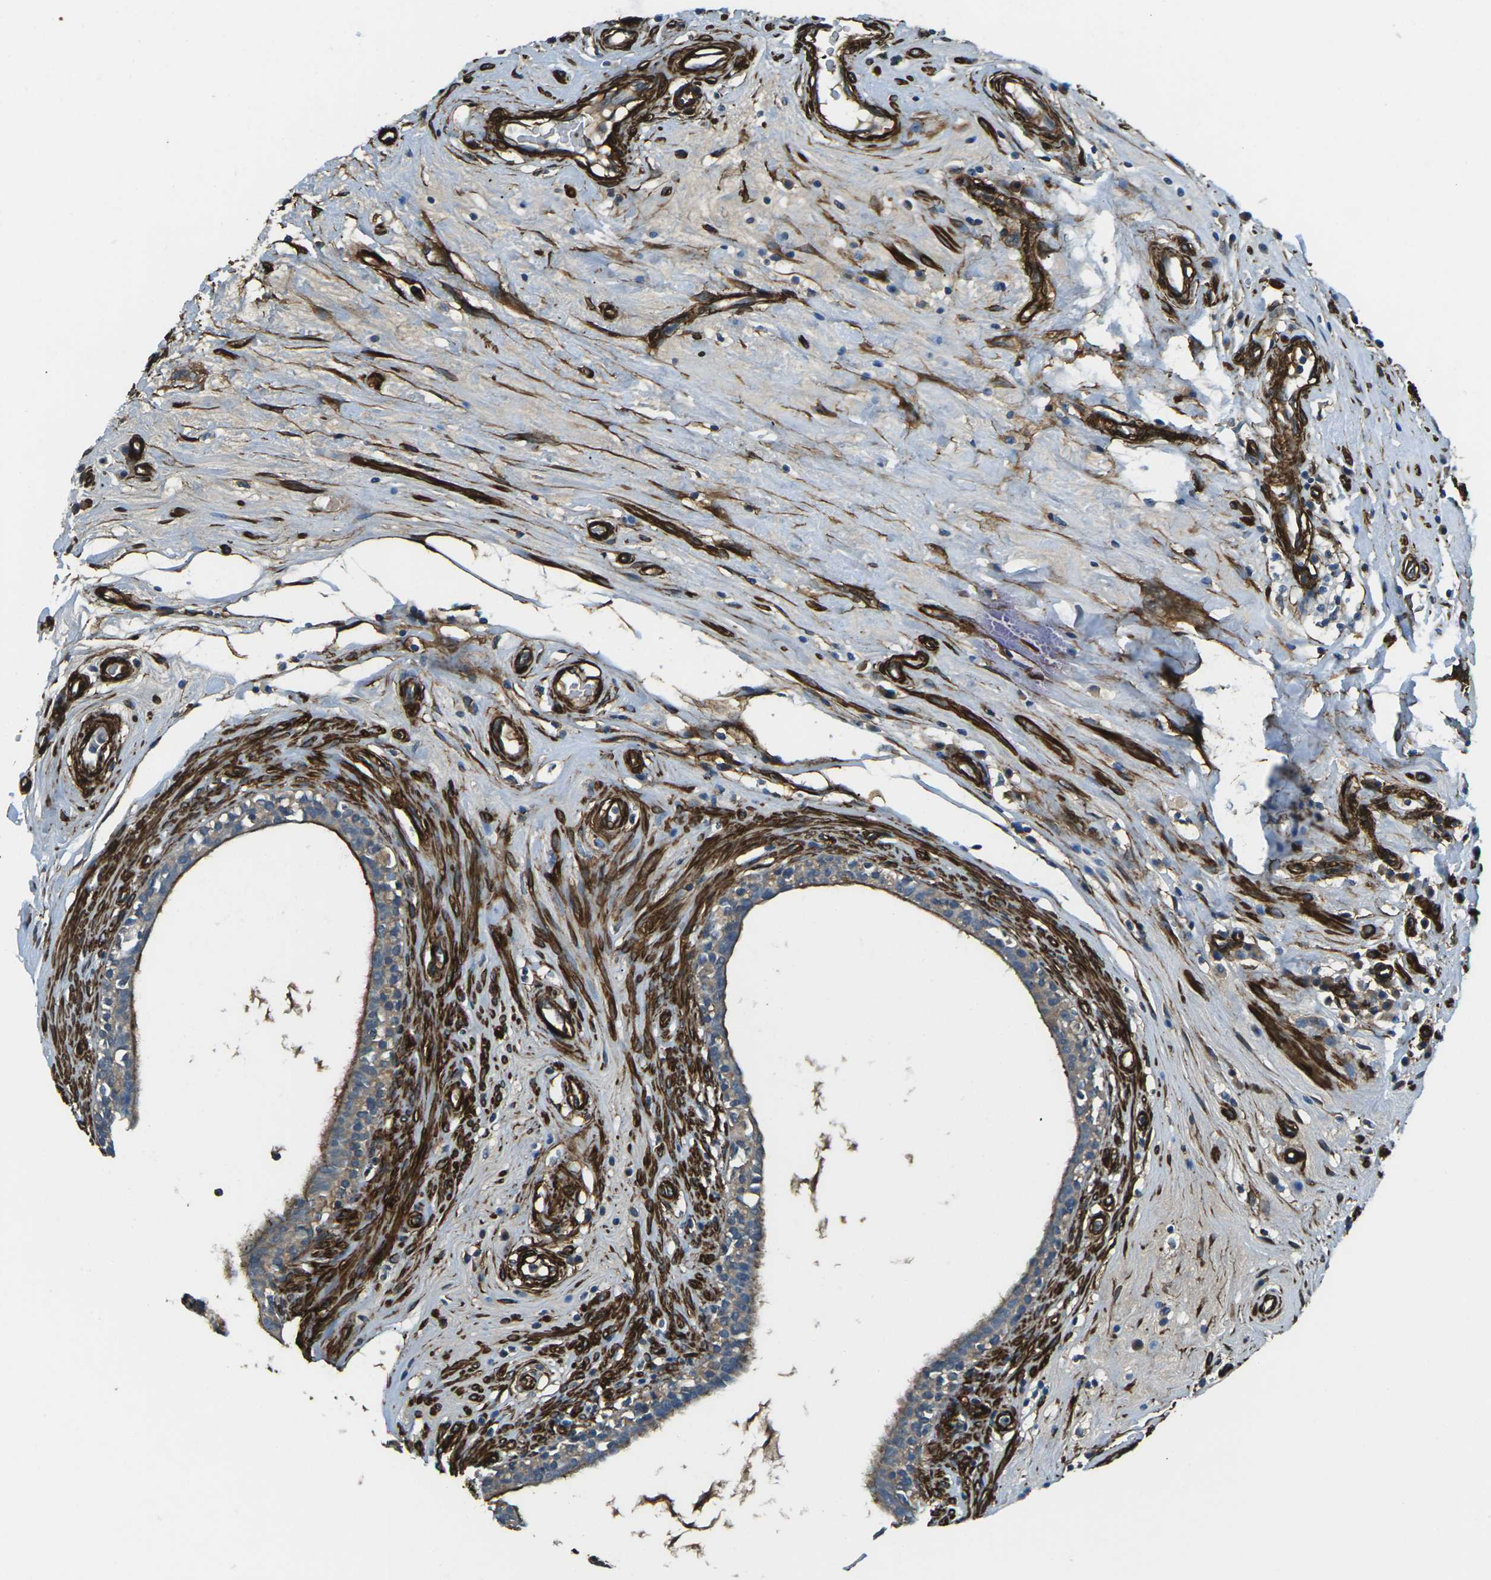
{"staining": {"intensity": "moderate", "quantity": ">75%", "location": "cytoplasmic/membranous"}, "tissue": "epididymis", "cell_type": "Glandular cells", "image_type": "normal", "snomed": [{"axis": "morphology", "description": "Normal tissue, NOS"}, {"axis": "morphology", "description": "Inflammation, NOS"}, {"axis": "topography", "description": "Epididymis"}], "caption": "Brown immunohistochemical staining in unremarkable human epididymis displays moderate cytoplasmic/membranous expression in about >75% of glandular cells.", "gene": "GRAMD1C", "patient": {"sex": "male", "age": 84}}